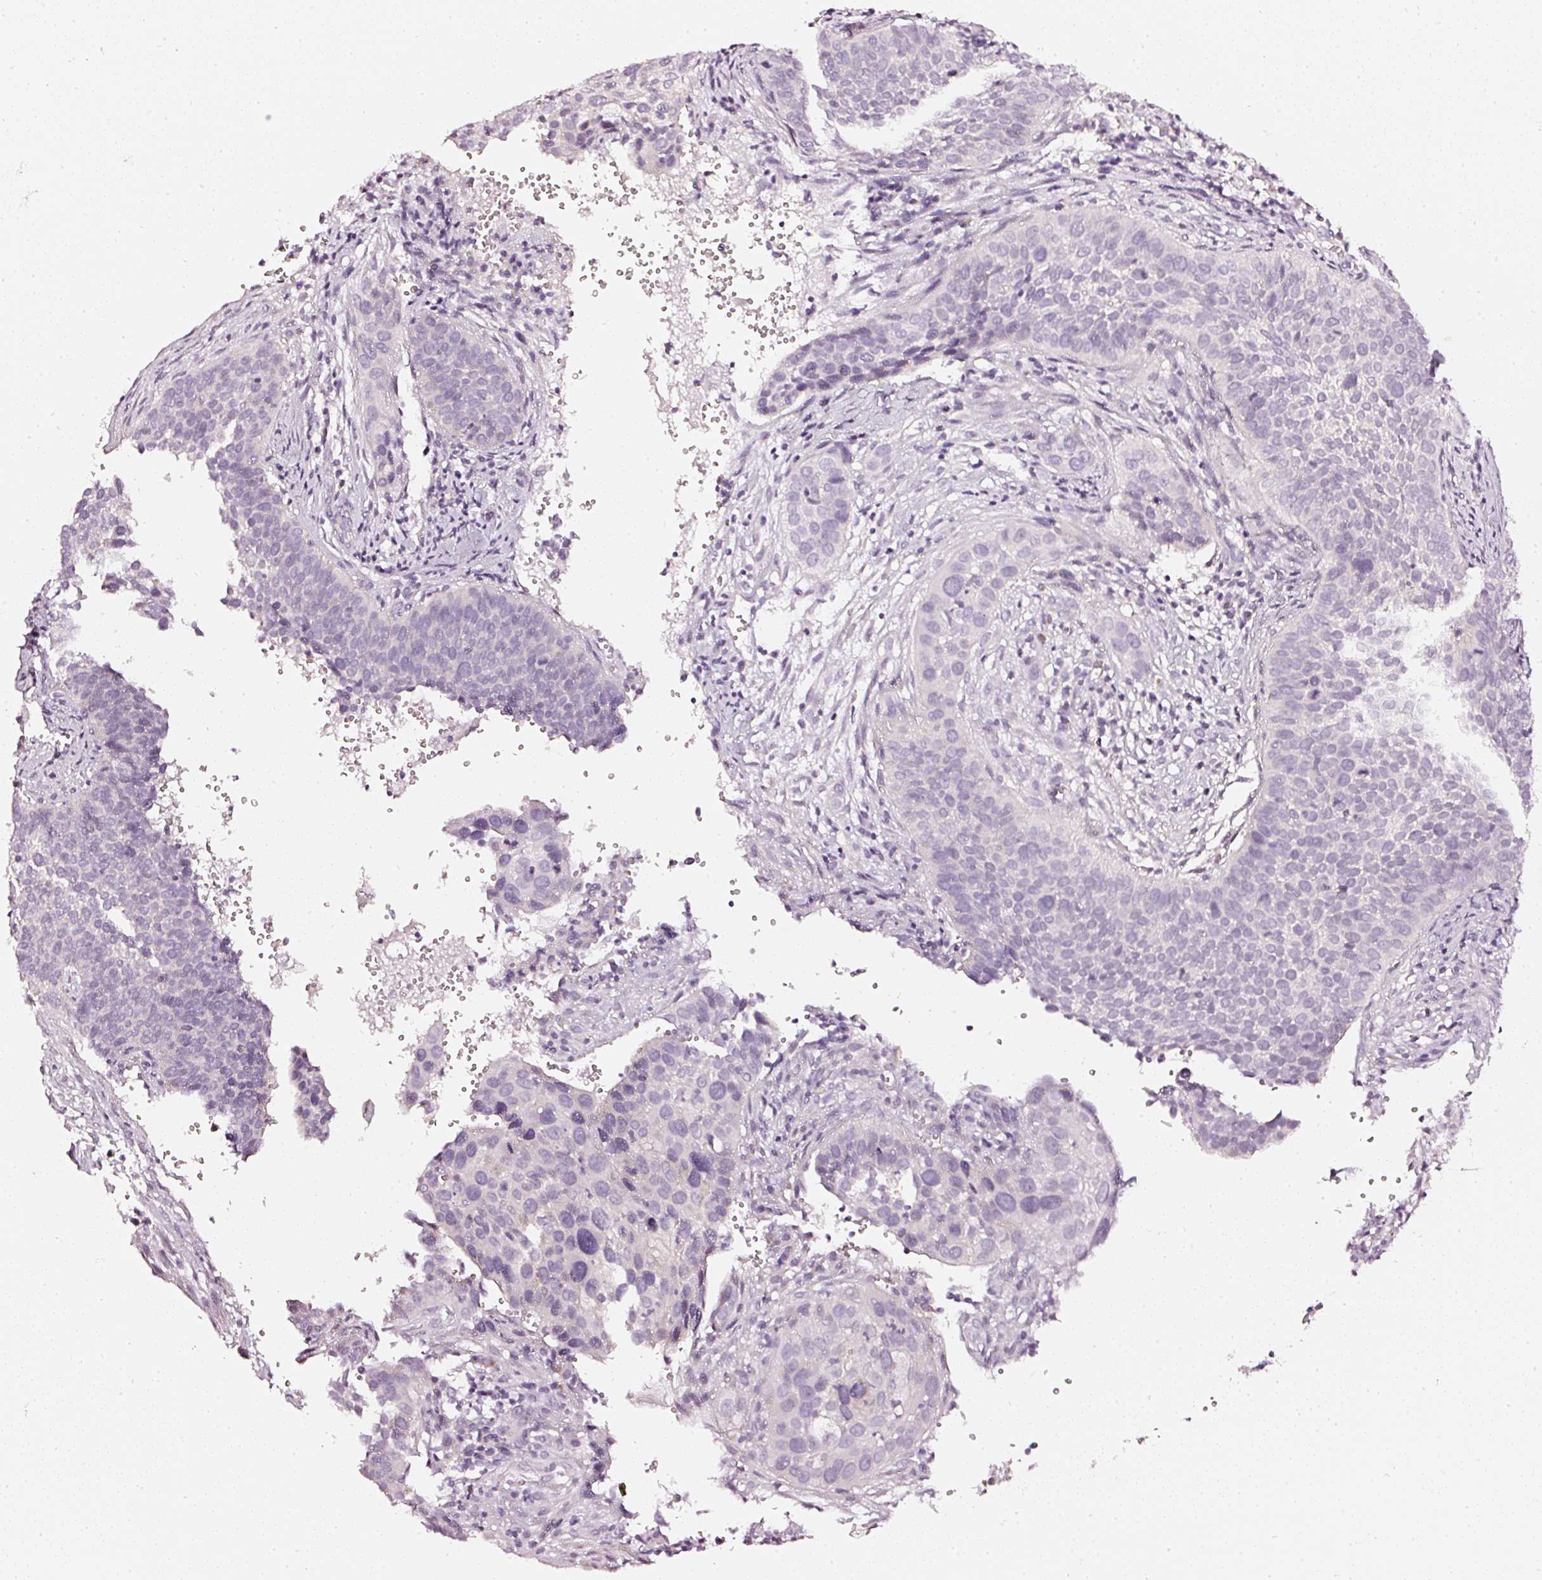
{"staining": {"intensity": "negative", "quantity": "none", "location": "none"}, "tissue": "cervical cancer", "cell_type": "Tumor cells", "image_type": "cancer", "snomed": [{"axis": "morphology", "description": "Squamous cell carcinoma, NOS"}, {"axis": "topography", "description": "Cervix"}], "caption": "Immunohistochemical staining of human cervical cancer (squamous cell carcinoma) demonstrates no significant positivity in tumor cells. Brightfield microscopy of immunohistochemistry (IHC) stained with DAB (3,3'-diaminobenzidine) (brown) and hematoxylin (blue), captured at high magnification.", "gene": "CNP", "patient": {"sex": "female", "age": 34}}